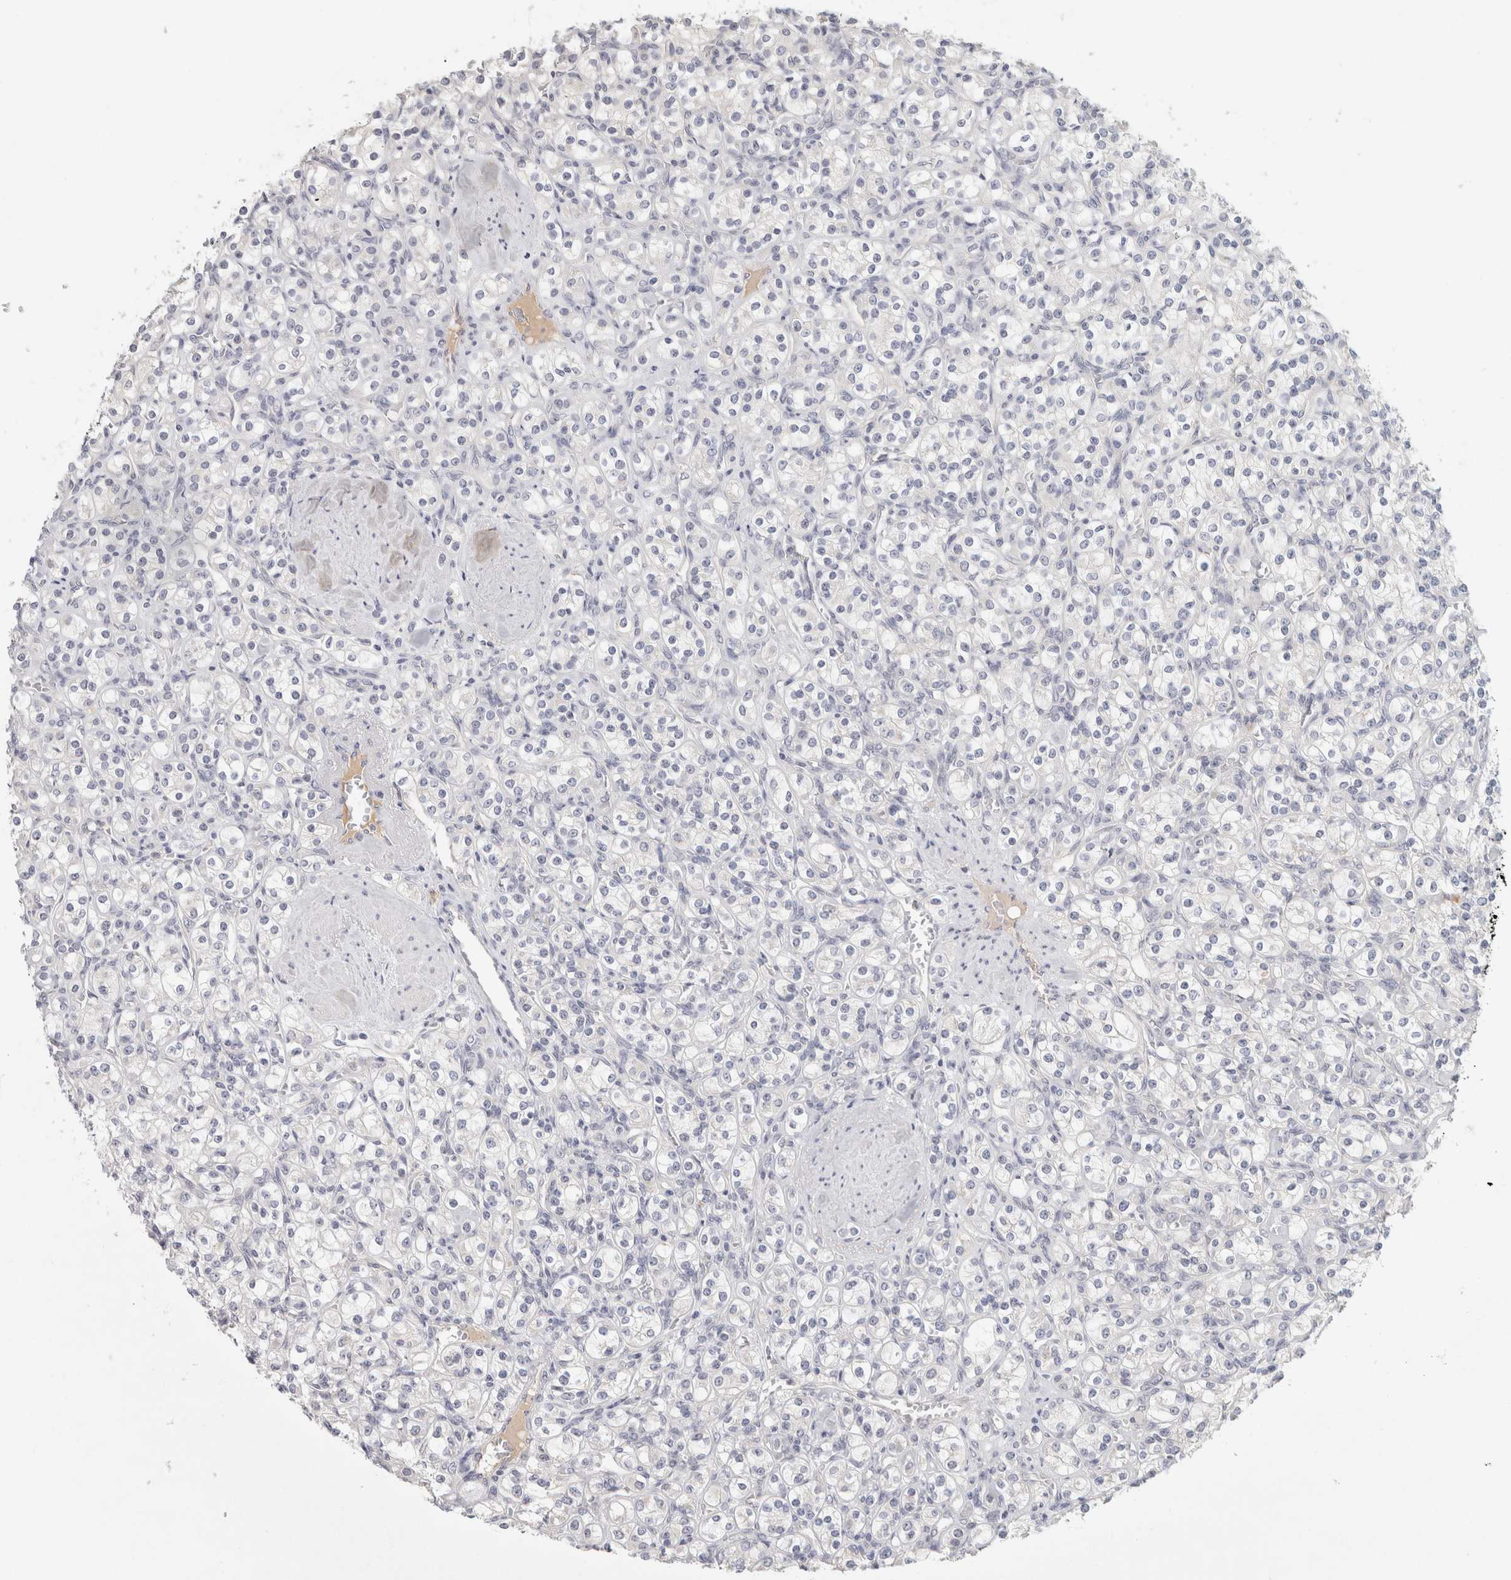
{"staining": {"intensity": "negative", "quantity": "none", "location": "none"}, "tissue": "renal cancer", "cell_type": "Tumor cells", "image_type": "cancer", "snomed": [{"axis": "morphology", "description": "Adenocarcinoma, NOS"}, {"axis": "topography", "description": "Kidney"}], "caption": "Tumor cells show no significant protein staining in renal adenocarcinoma.", "gene": "STK31", "patient": {"sex": "male", "age": 77}}